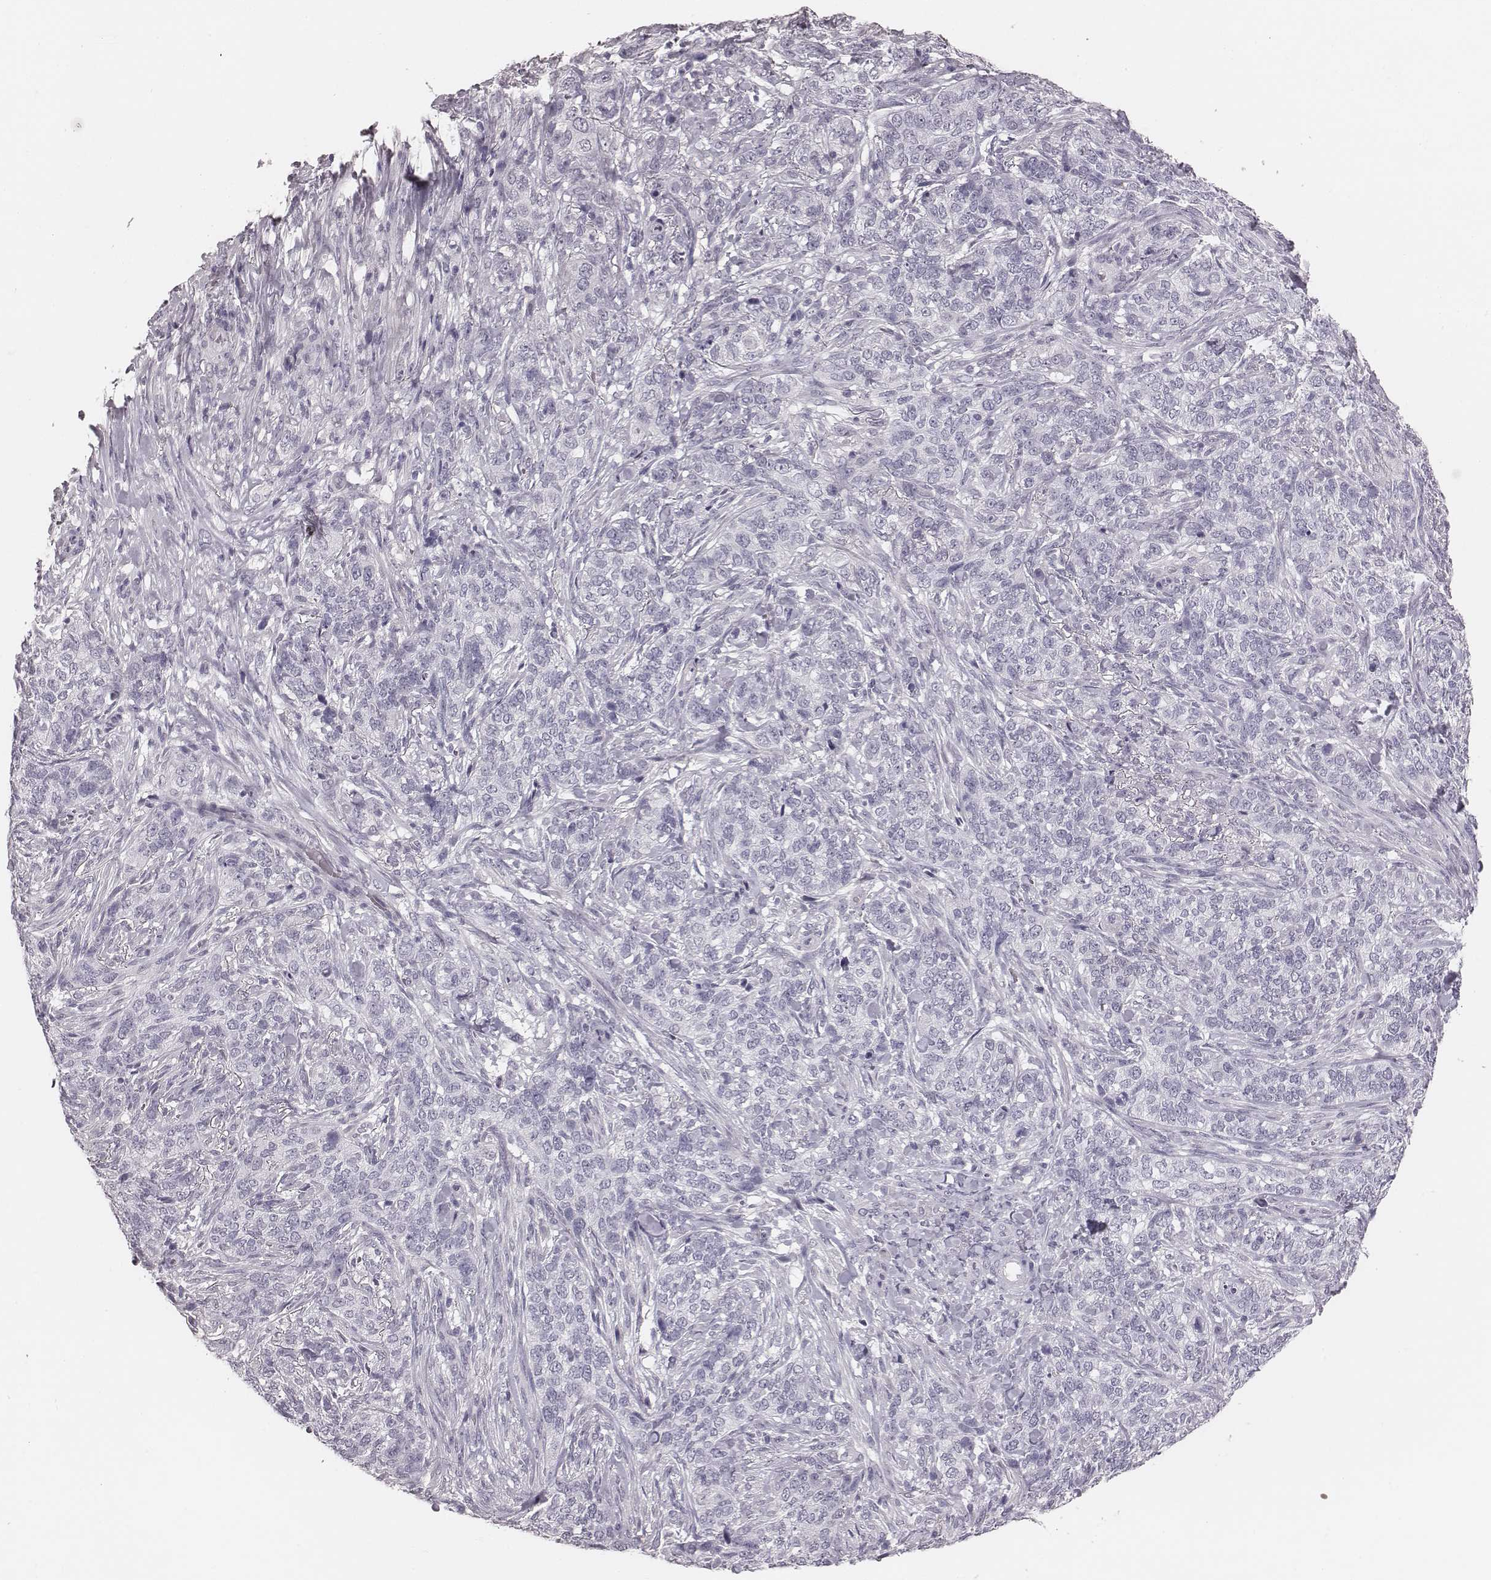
{"staining": {"intensity": "negative", "quantity": "none", "location": "none"}, "tissue": "skin cancer", "cell_type": "Tumor cells", "image_type": "cancer", "snomed": [{"axis": "morphology", "description": "Basal cell carcinoma"}, {"axis": "topography", "description": "Skin"}], "caption": "Skin cancer was stained to show a protein in brown. There is no significant staining in tumor cells.", "gene": "CSHL1", "patient": {"sex": "female", "age": 69}}